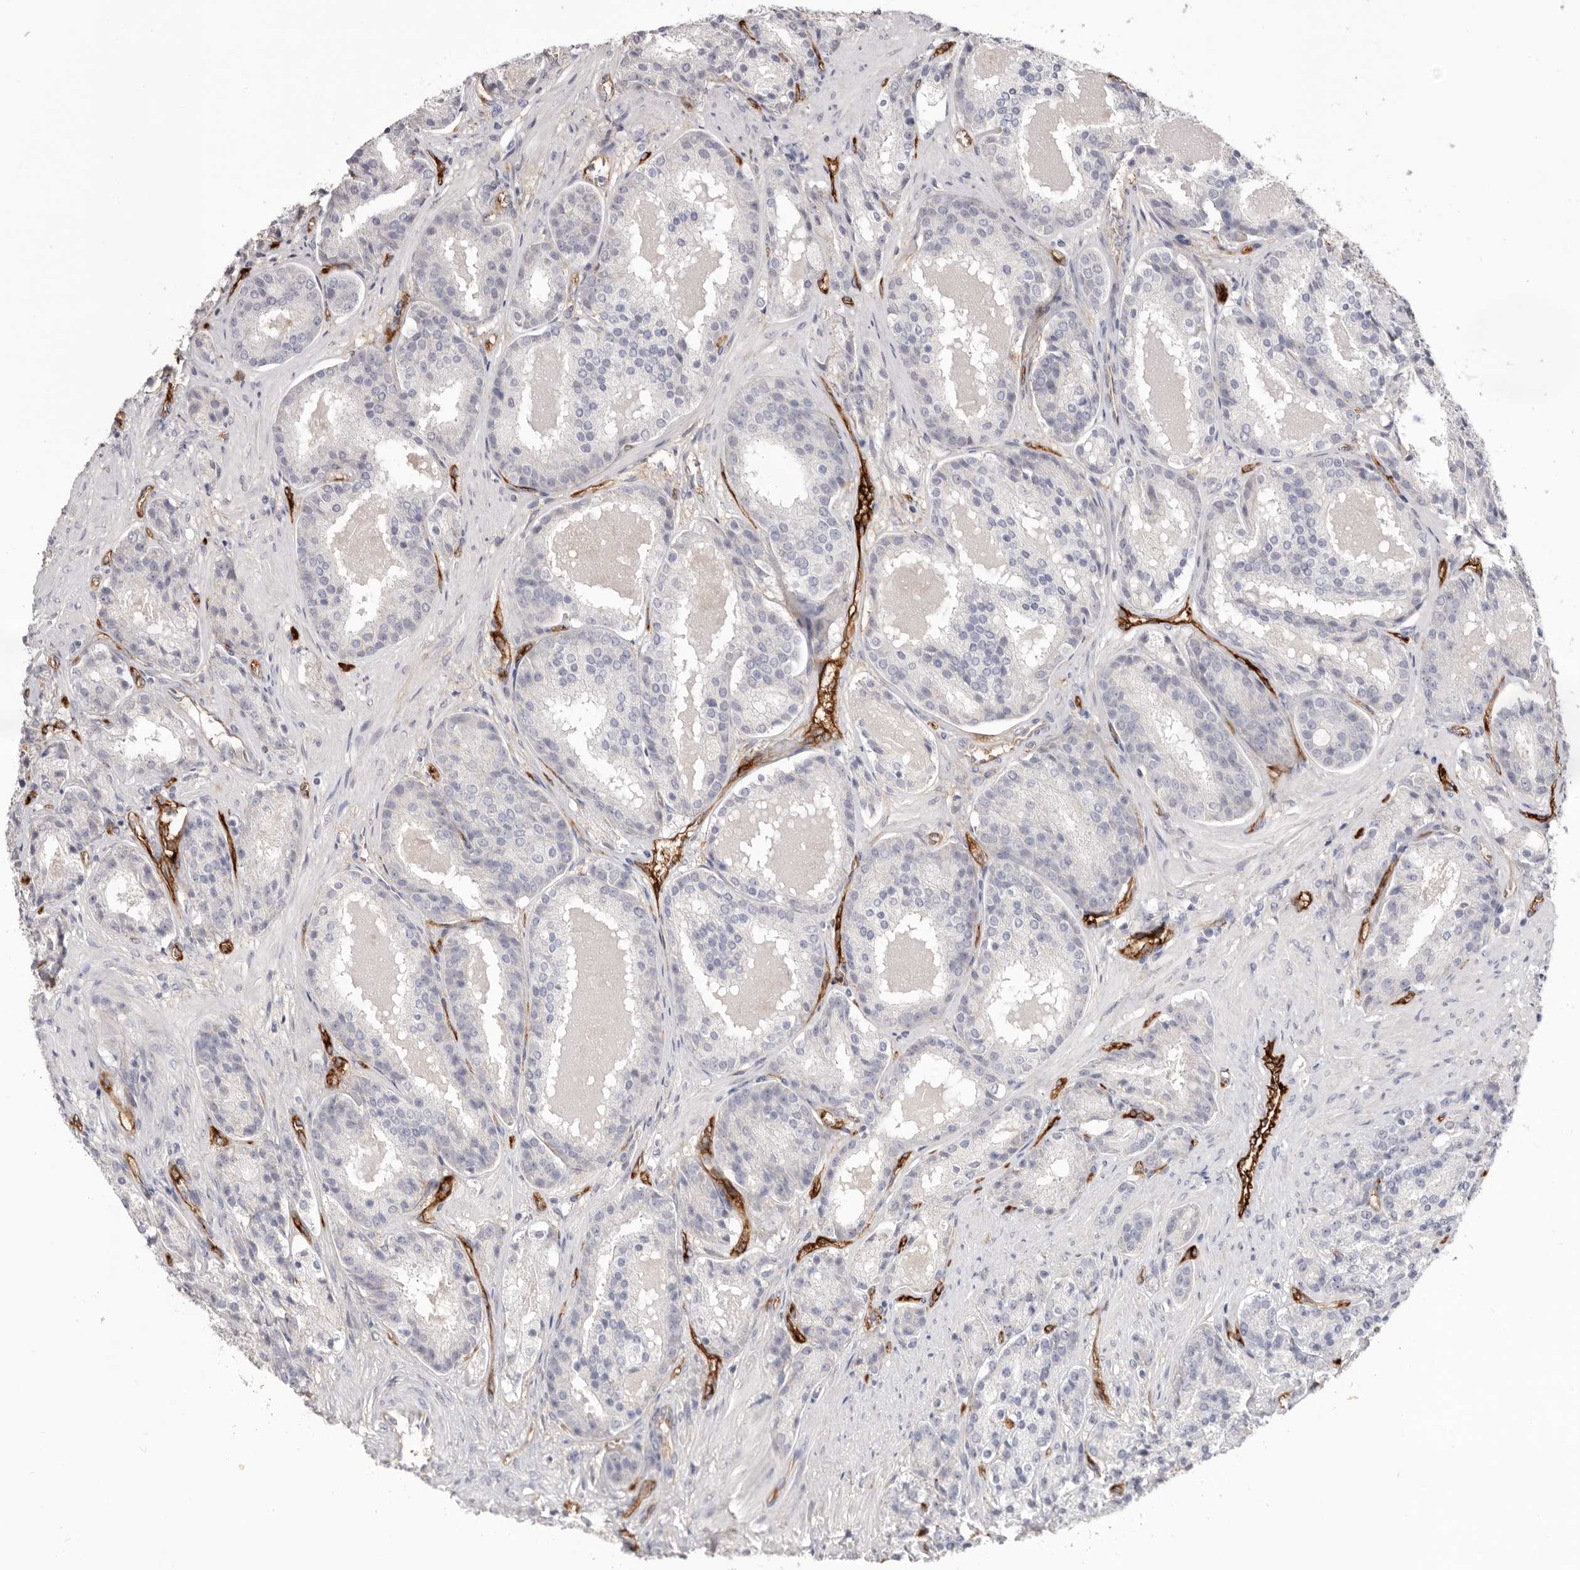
{"staining": {"intensity": "negative", "quantity": "none", "location": "none"}, "tissue": "prostate cancer", "cell_type": "Tumor cells", "image_type": "cancer", "snomed": [{"axis": "morphology", "description": "Adenocarcinoma, High grade"}, {"axis": "topography", "description": "Prostate"}], "caption": "This is an immunohistochemistry (IHC) image of prostate cancer. There is no expression in tumor cells.", "gene": "LRRC66", "patient": {"sex": "male", "age": 60}}